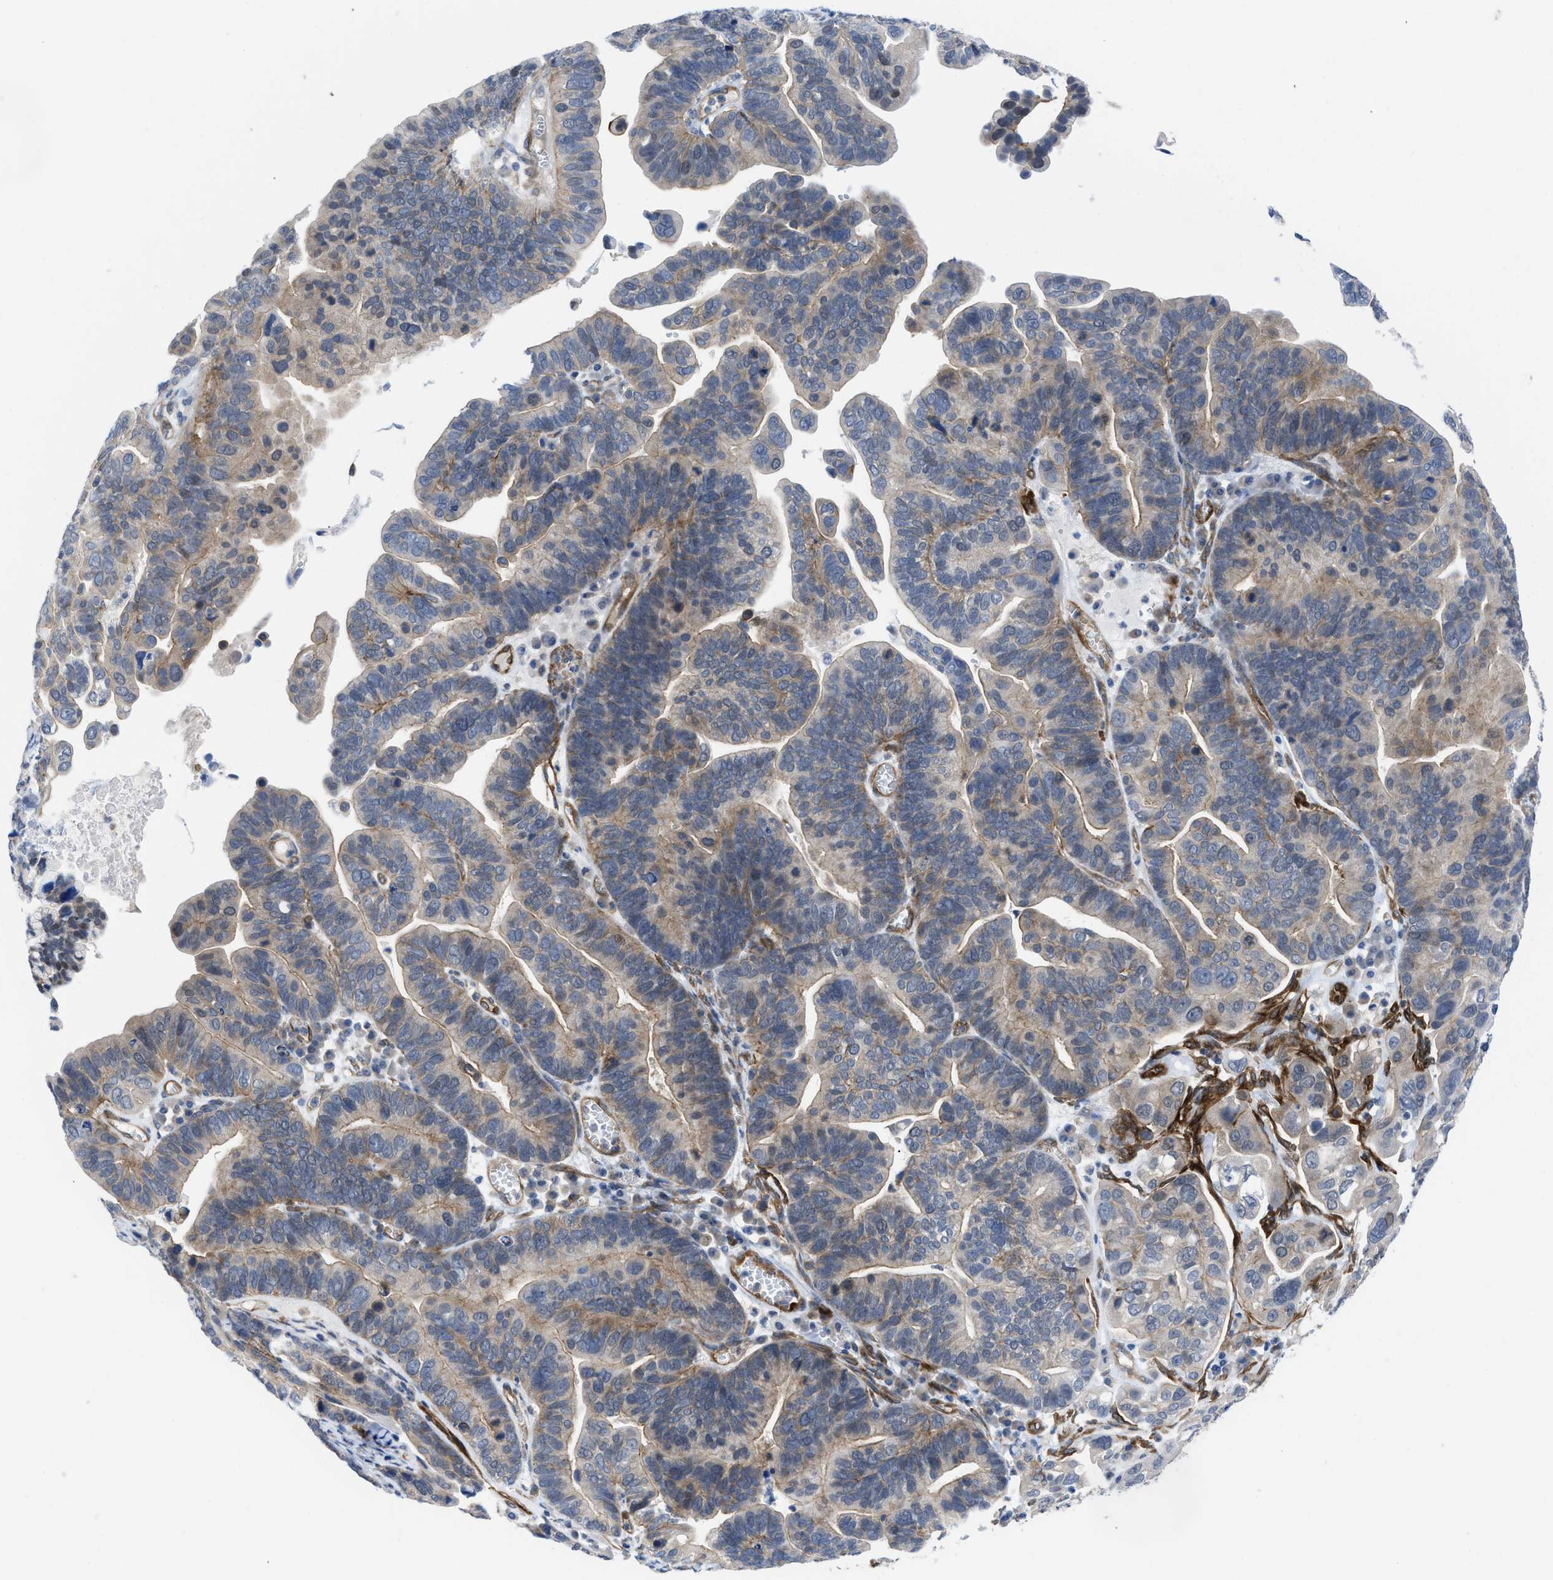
{"staining": {"intensity": "moderate", "quantity": "<25%", "location": "cytoplasmic/membranous"}, "tissue": "ovarian cancer", "cell_type": "Tumor cells", "image_type": "cancer", "snomed": [{"axis": "morphology", "description": "Cystadenocarcinoma, serous, NOS"}, {"axis": "topography", "description": "Ovary"}], "caption": "Ovarian cancer (serous cystadenocarcinoma) stained for a protein shows moderate cytoplasmic/membranous positivity in tumor cells. The staining was performed using DAB to visualize the protein expression in brown, while the nuclei were stained in blue with hematoxylin (Magnification: 20x).", "gene": "PDLIM5", "patient": {"sex": "female", "age": 56}}